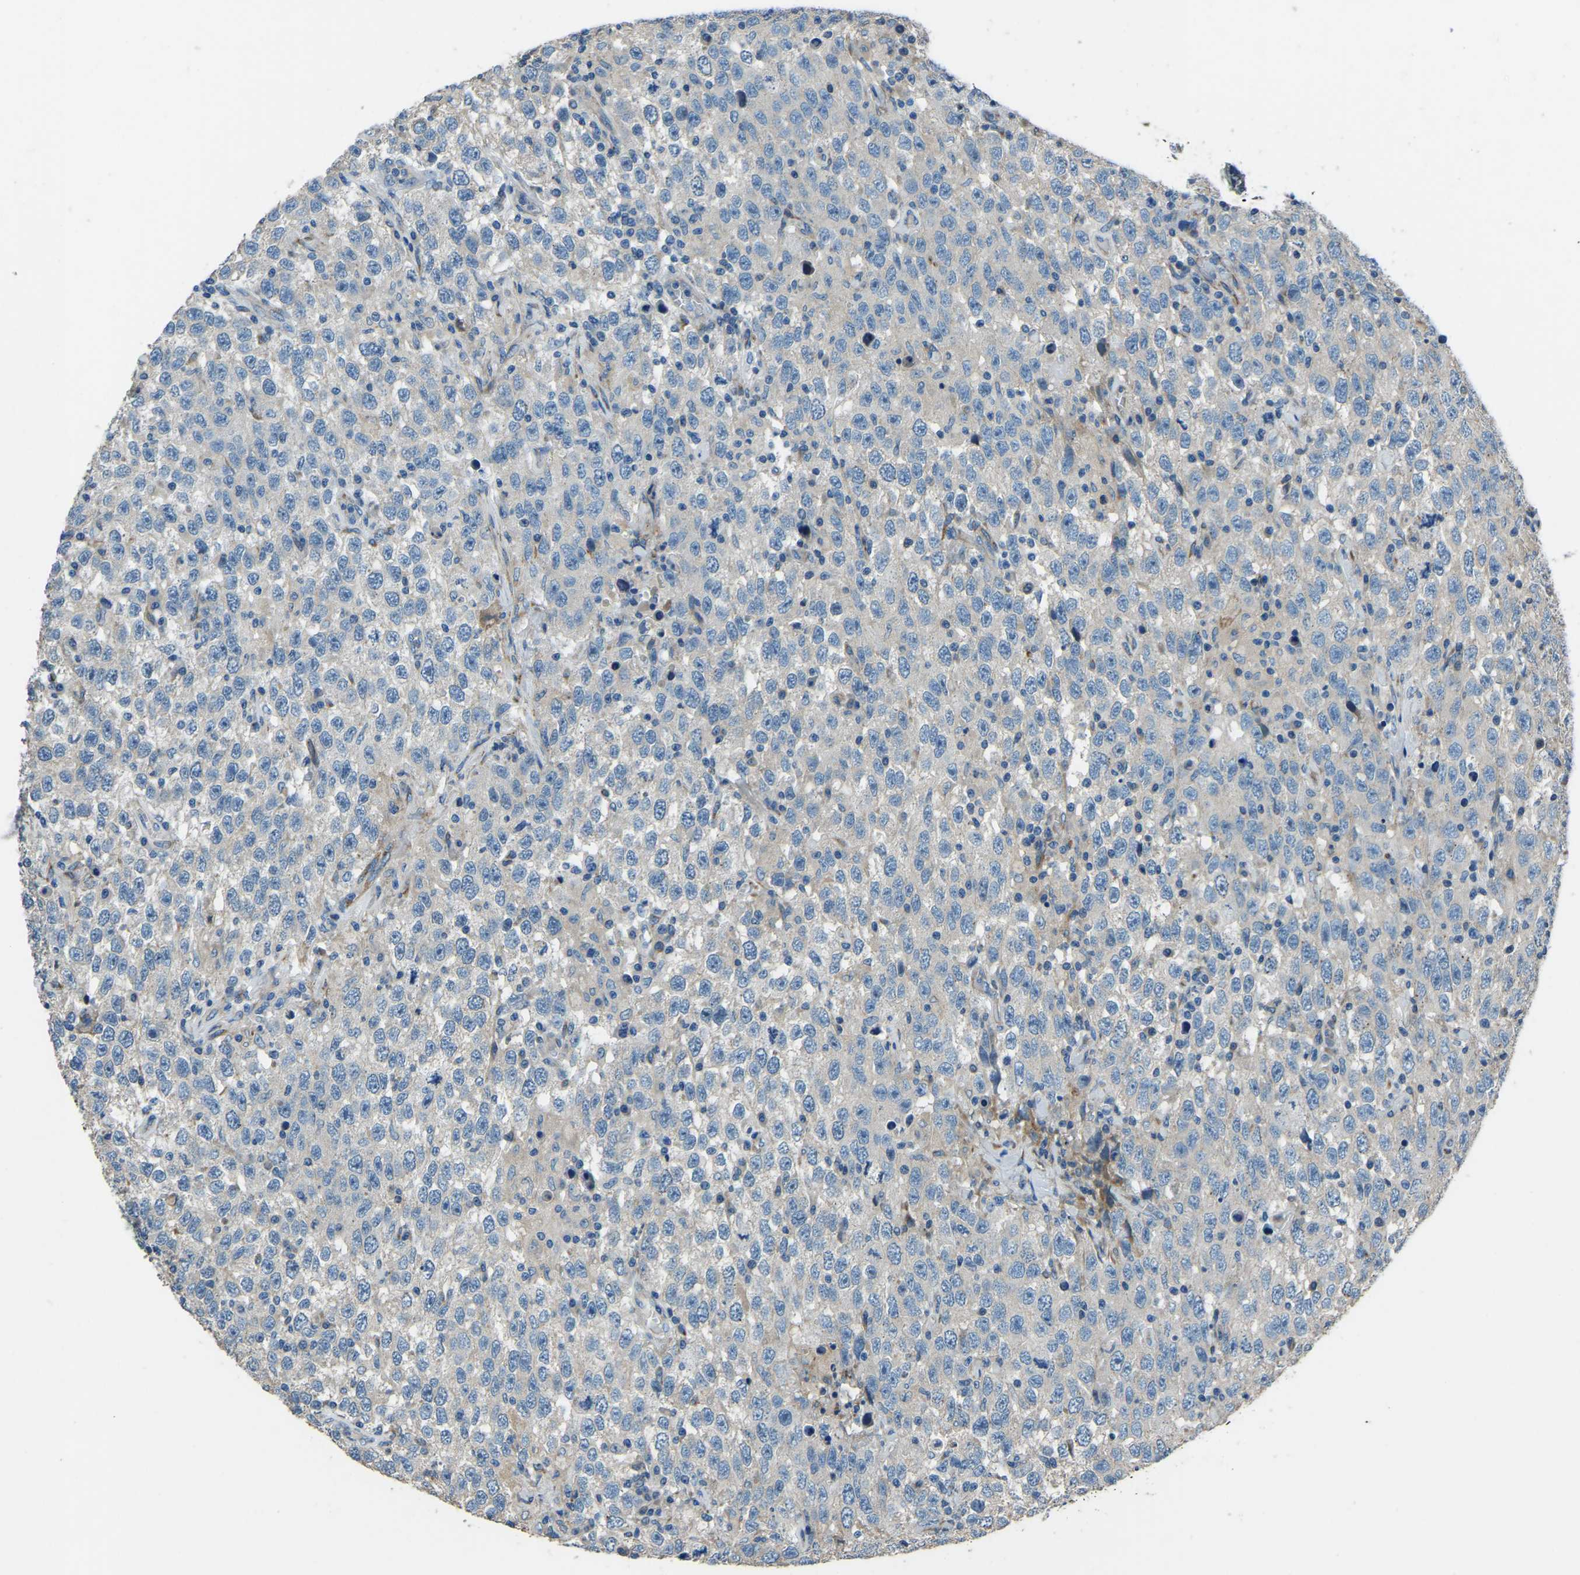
{"staining": {"intensity": "negative", "quantity": "none", "location": "none"}, "tissue": "testis cancer", "cell_type": "Tumor cells", "image_type": "cancer", "snomed": [{"axis": "morphology", "description": "Seminoma, NOS"}, {"axis": "topography", "description": "Testis"}], "caption": "This is a image of immunohistochemistry (IHC) staining of testis cancer, which shows no staining in tumor cells. (DAB (3,3'-diaminobenzidine) immunohistochemistry with hematoxylin counter stain).", "gene": "COL3A1", "patient": {"sex": "male", "age": 41}}